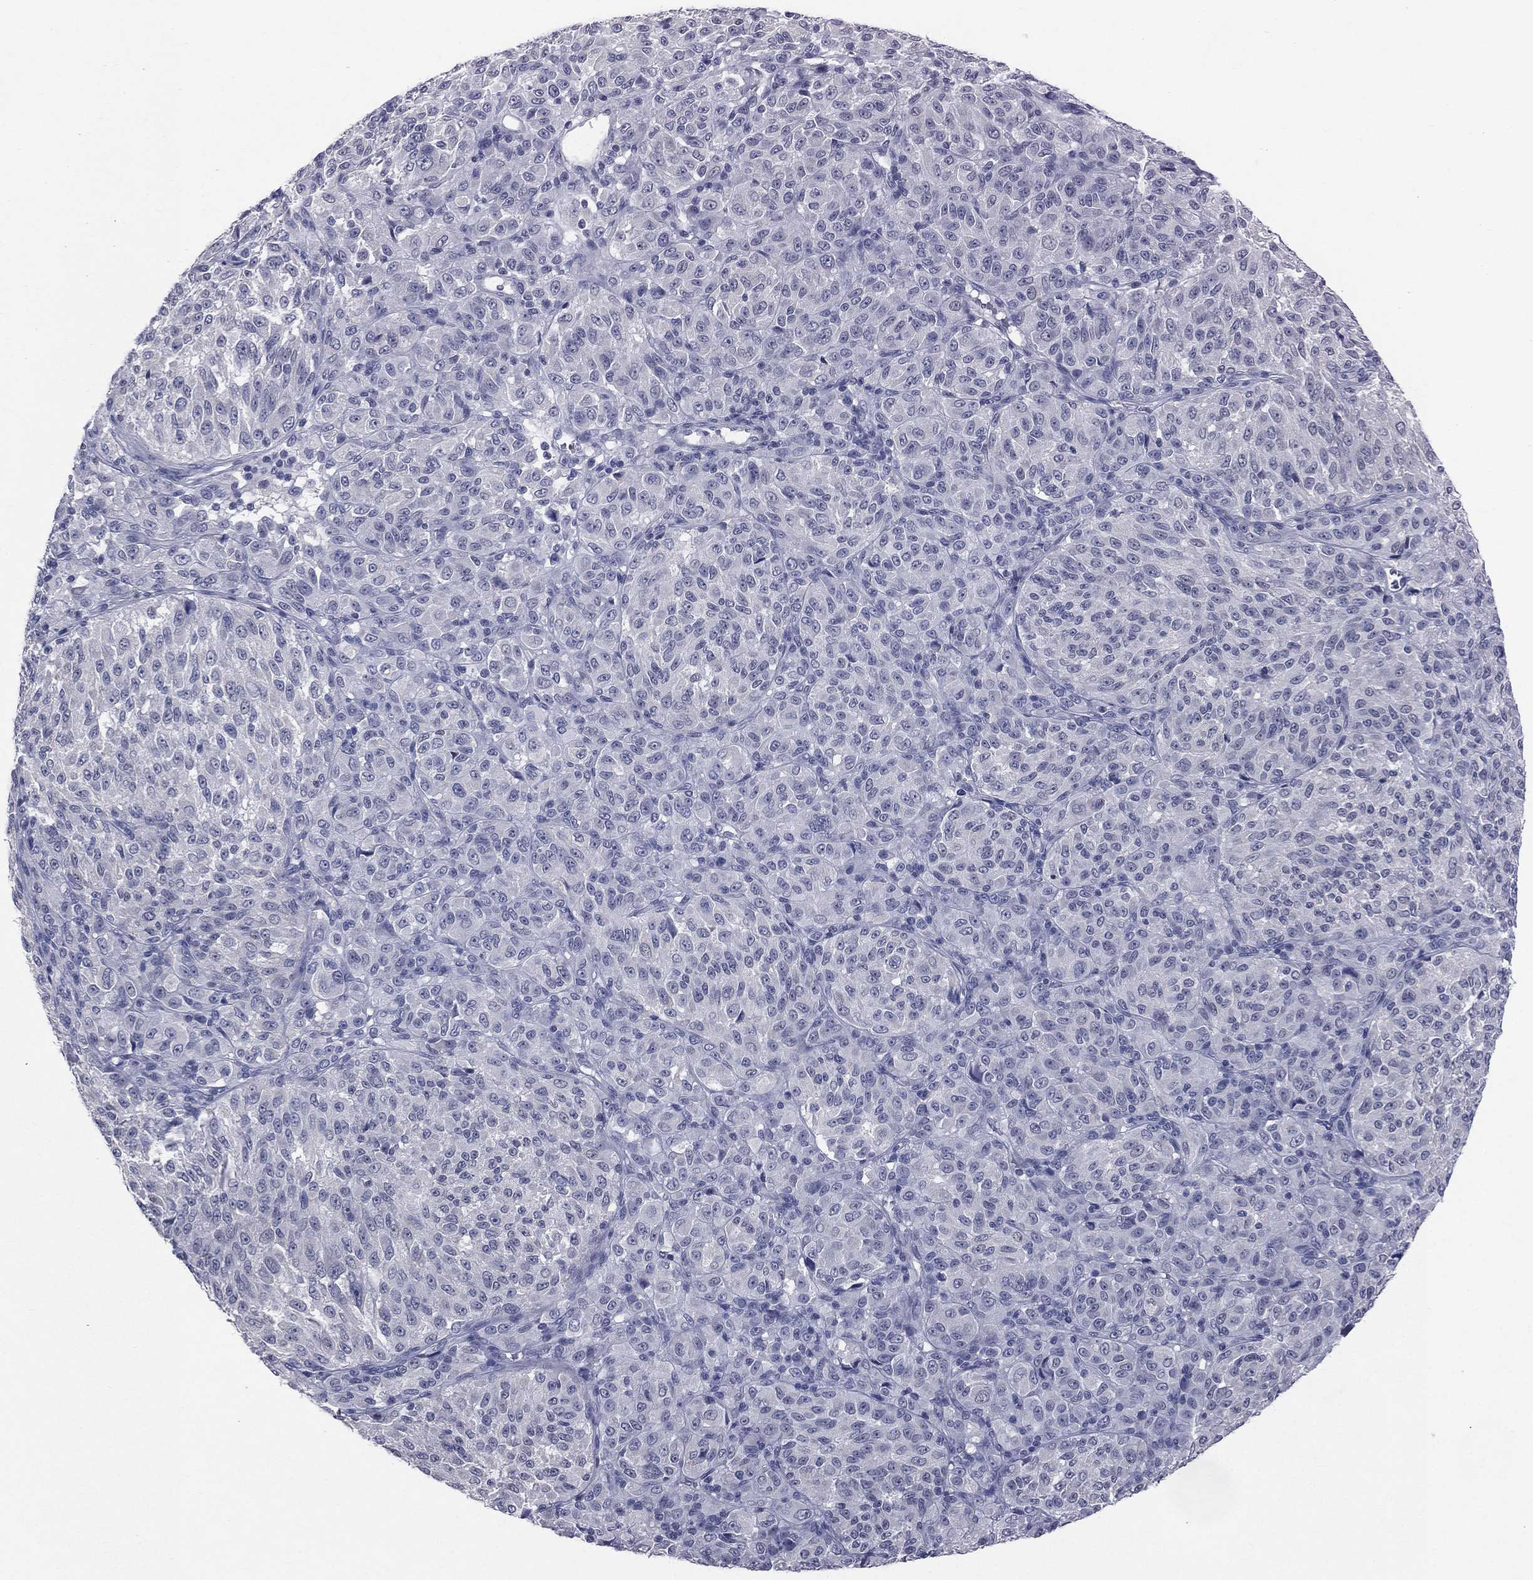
{"staining": {"intensity": "negative", "quantity": "none", "location": "none"}, "tissue": "melanoma", "cell_type": "Tumor cells", "image_type": "cancer", "snomed": [{"axis": "morphology", "description": "Malignant melanoma, Metastatic site"}, {"axis": "topography", "description": "Brain"}], "caption": "Immunohistochemical staining of melanoma shows no significant staining in tumor cells.", "gene": "DMKN", "patient": {"sex": "female", "age": 56}}